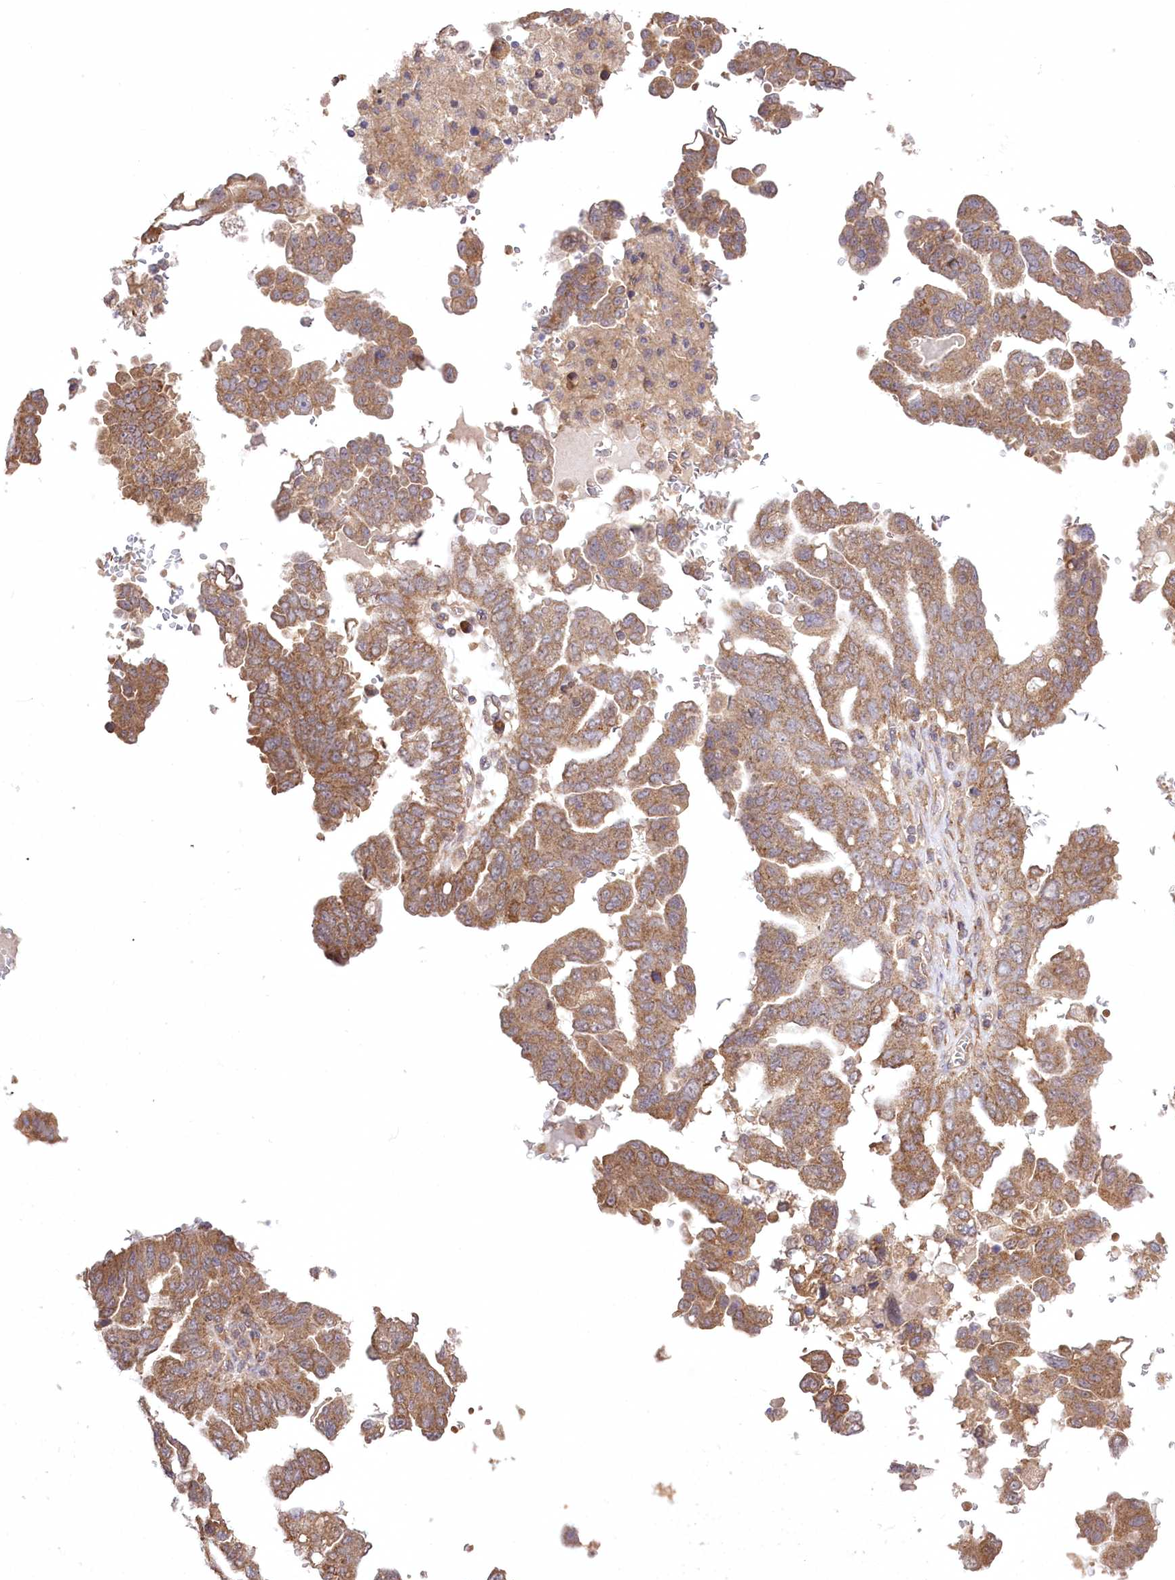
{"staining": {"intensity": "moderate", "quantity": ">75%", "location": "cytoplasmic/membranous"}, "tissue": "ovarian cancer", "cell_type": "Tumor cells", "image_type": "cancer", "snomed": [{"axis": "morphology", "description": "Carcinoma, endometroid"}, {"axis": "topography", "description": "Ovary"}], "caption": "Ovarian cancer (endometroid carcinoma) tissue shows moderate cytoplasmic/membranous staining in approximately >75% of tumor cells, visualized by immunohistochemistry.", "gene": "PRSS53", "patient": {"sex": "female", "age": 62}}